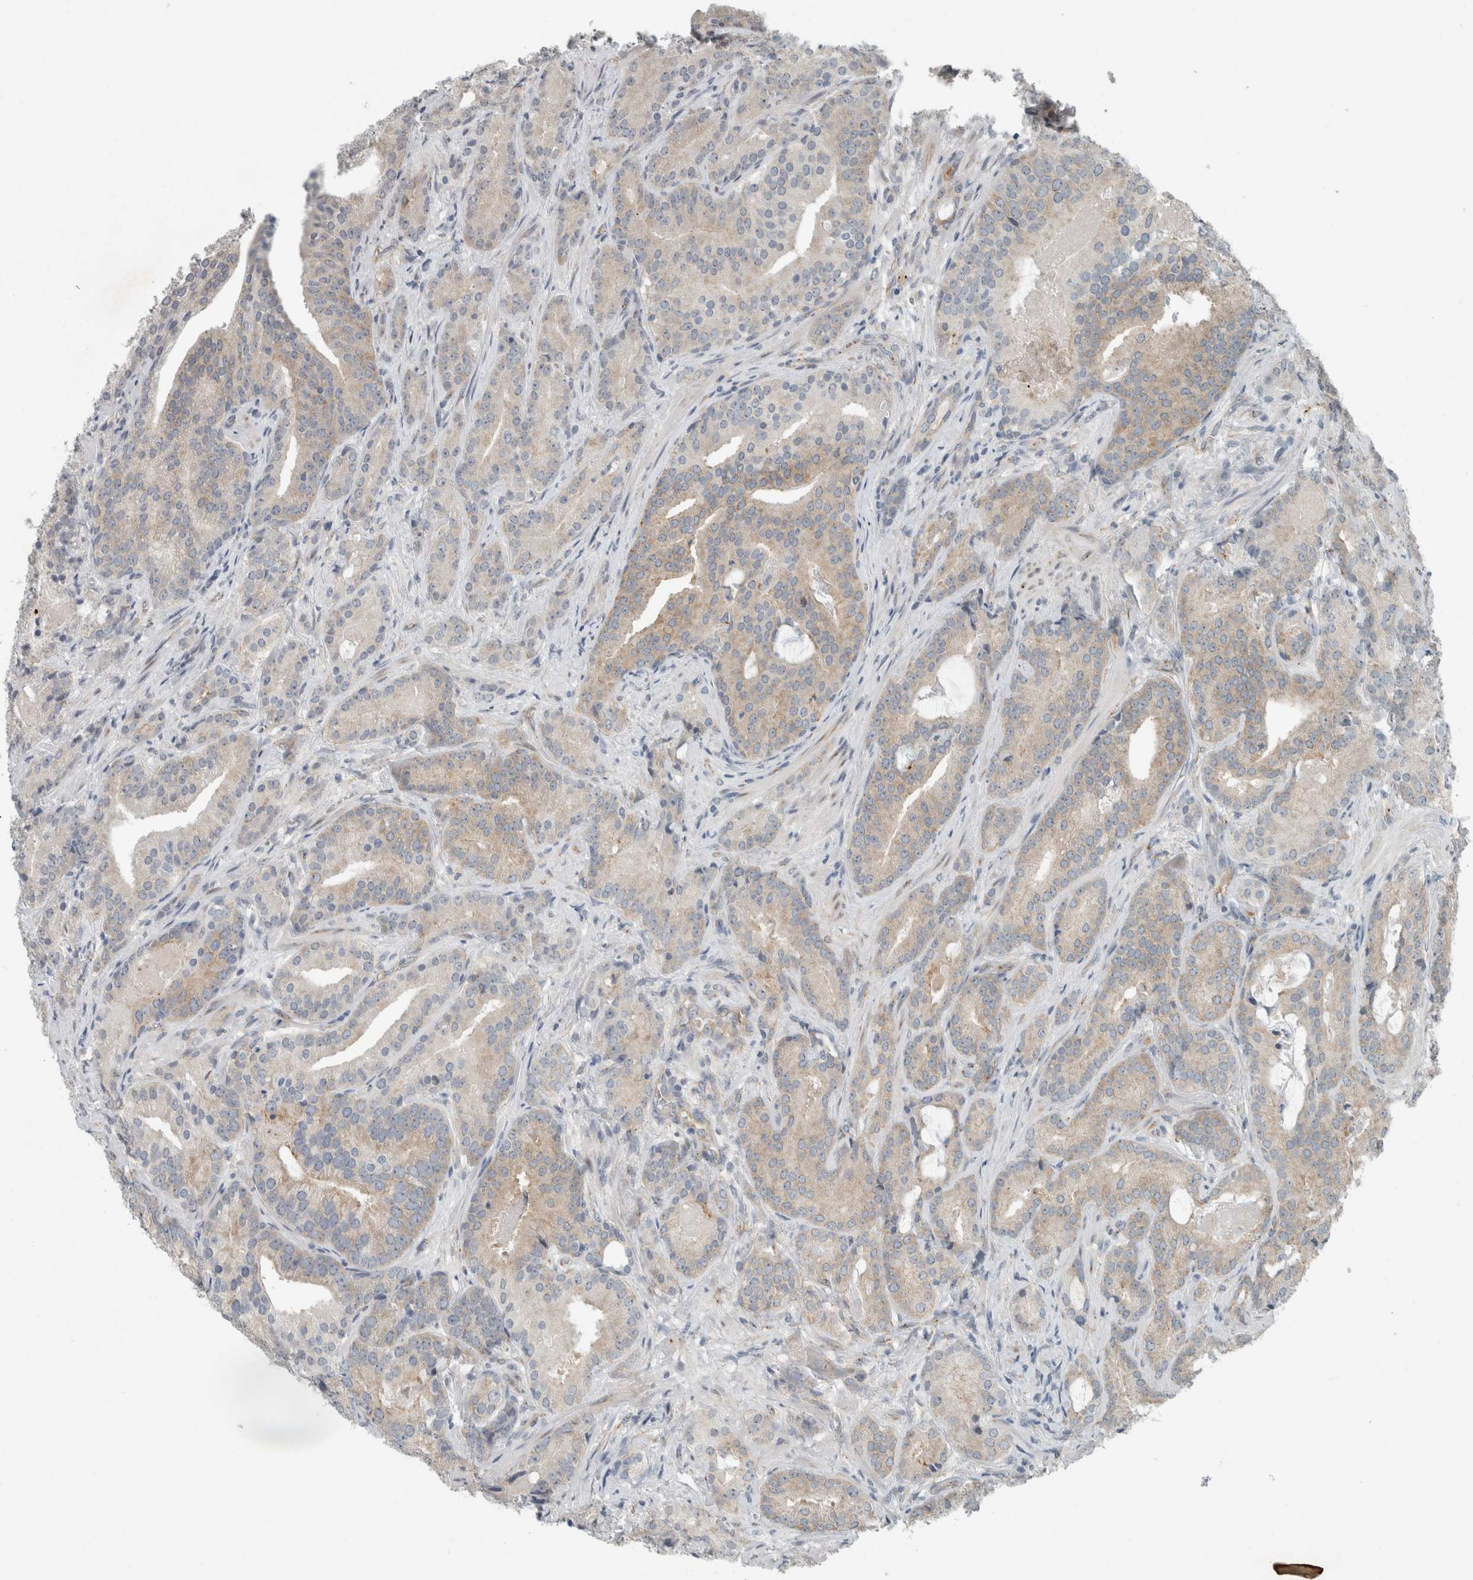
{"staining": {"intensity": "moderate", "quantity": "25%-75%", "location": "cytoplasmic/membranous"}, "tissue": "prostate cancer", "cell_type": "Tumor cells", "image_type": "cancer", "snomed": [{"axis": "morphology", "description": "Adenocarcinoma, Low grade"}, {"axis": "topography", "description": "Prostate"}], "caption": "The immunohistochemical stain shows moderate cytoplasmic/membranous expression in tumor cells of prostate cancer (low-grade adenocarcinoma) tissue.", "gene": "KIF1C", "patient": {"sex": "male", "age": 67}}